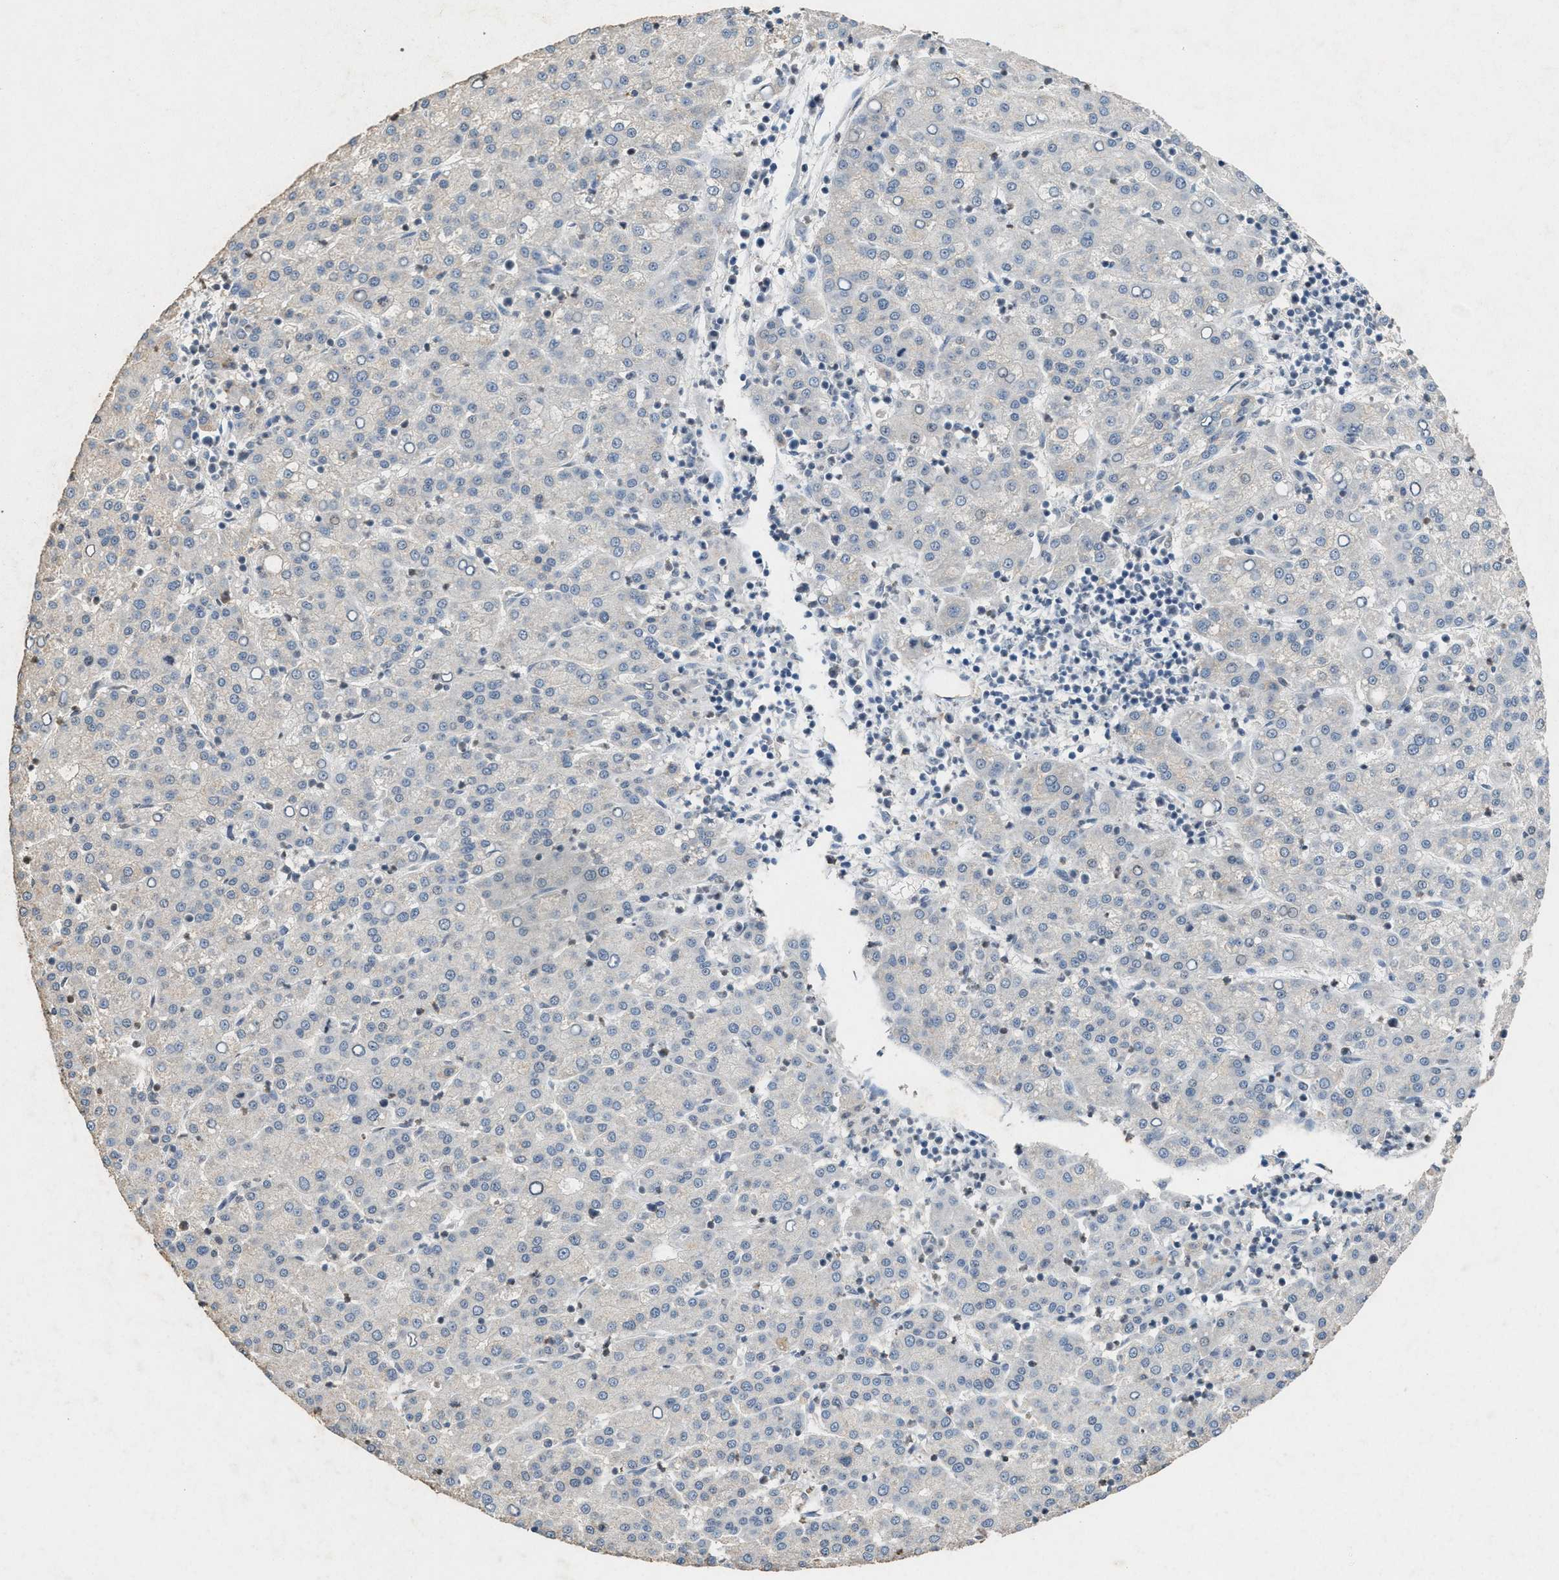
{"staining": {"intensity": "negative", "quantity": "none", "location": "none"}, "tissue": "liver cancer", "cell_type": "Tumor cells", "image_type": "cancer", "snomed": [{"axis": "morphology", "description": "Carcinoma, Hepatocellular, NOS"}, {"axis": "topography", "description": "Liver"}], "caption": "Protein analysis of hepatocellular carcinoma (liver) demonstrates no significant expression in tumor cells.", "gene": "SLC5A5", "patient": {"sex": "female", "age": 58}}